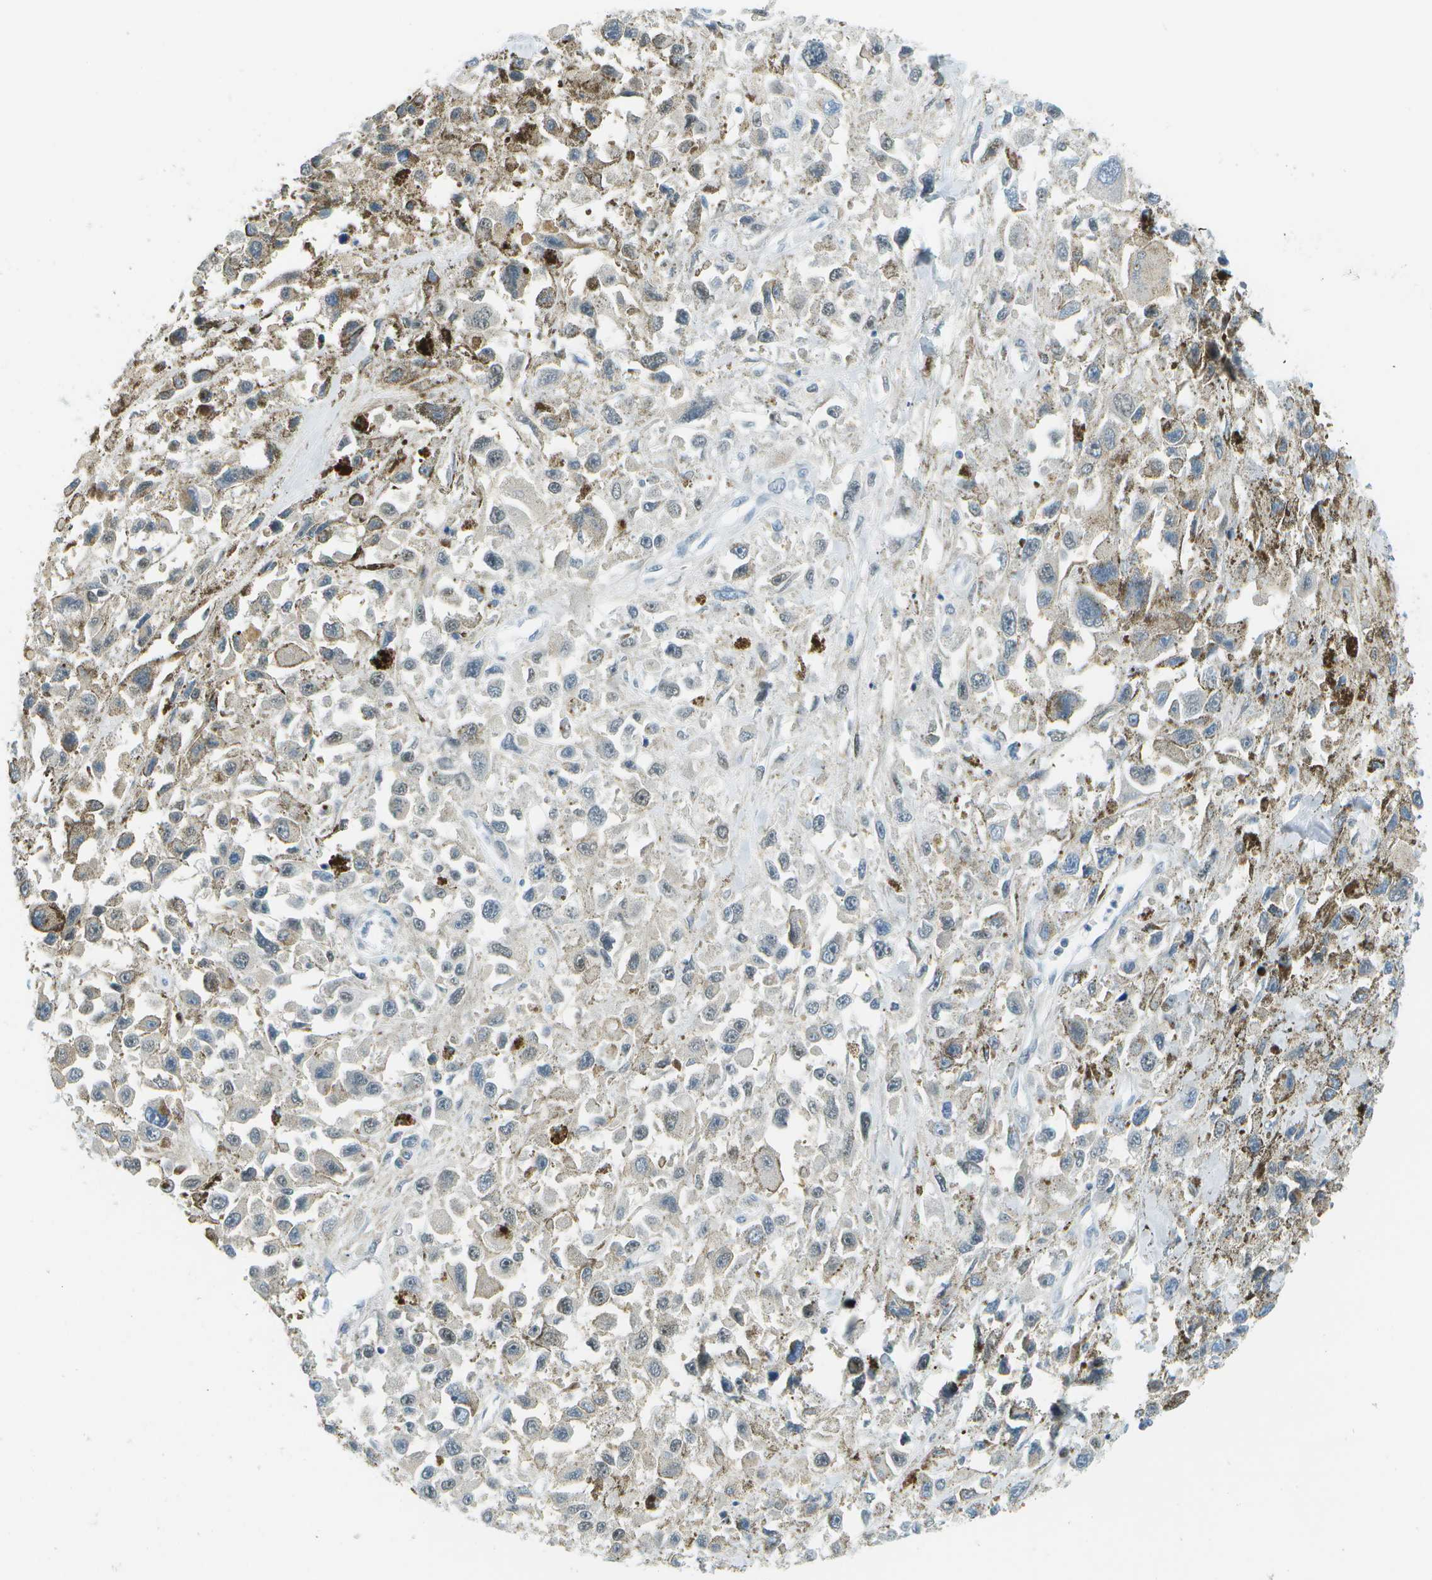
{"staining": {"intensity": "weak", "quantity": "<25%", "location": "nuclear"}, "tissue": "melanoma", "cell_type": "Tumor cells", "image_type": "cancer", "snomed": [{"axis": "morphology", "description": "Malignant melanoma, Metastatic site"}, {"axis": "topography", "description": "Lymph node"}], "caption": "Immunohistochemistry histopathology image of human malignant melanoma (metastatic site) stained for a protein (brown), which demonstrates no positivity in tumor cells. The staining is performed using DAB brown chromogen with nuclei counter-stained in using hematoxylin.", "gene": "NEK11", "patient": {"sex": "male", "age": 59}}